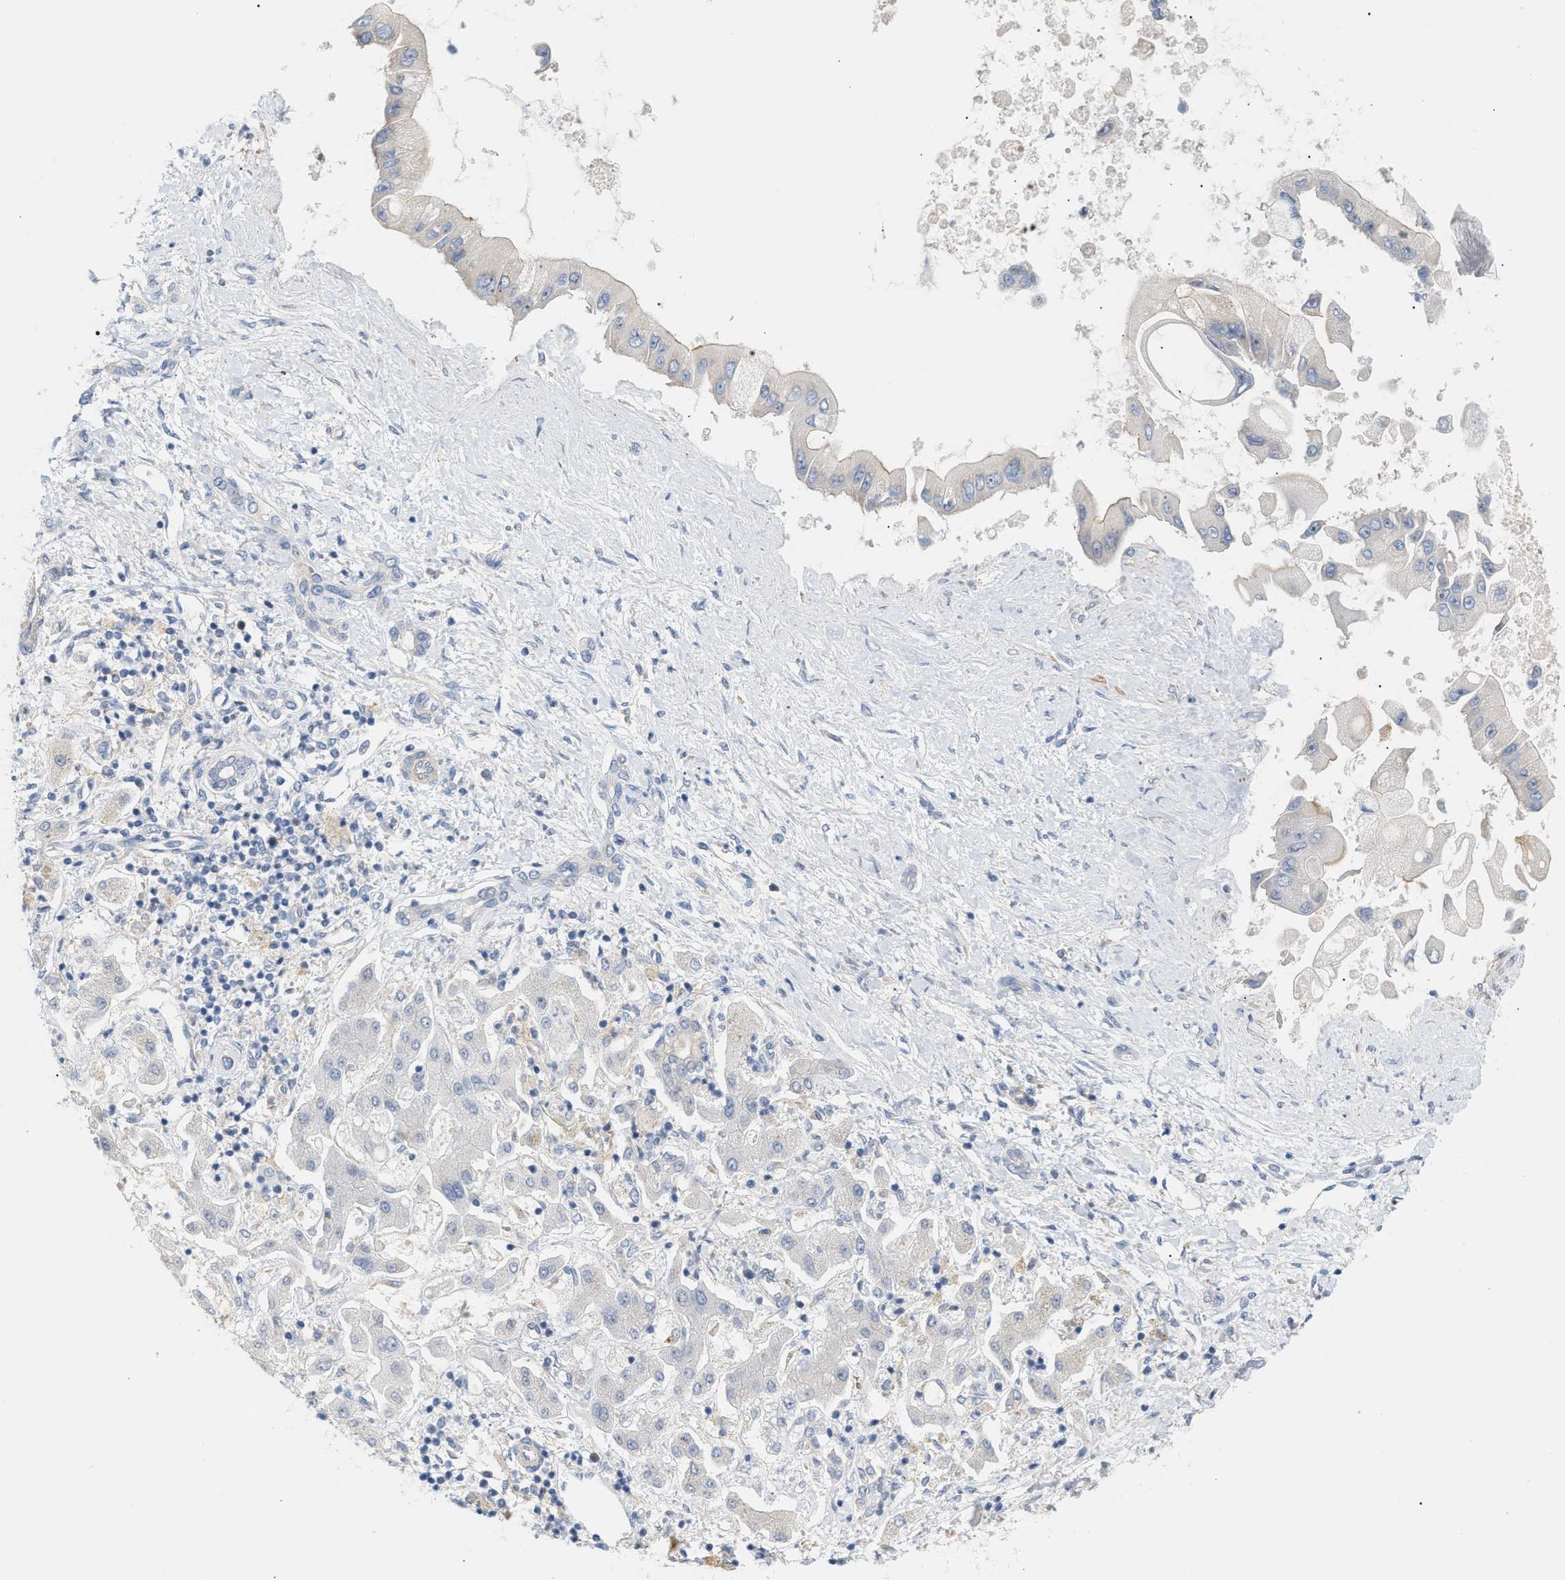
{"staining": {"intensity": "negative", "quantity": "none", "location": "none"}, "tissue": "liver cancer", "cell_type": "Tumor cells", "image_type": "cancer", "snomed": [{"axis": "morphology", "description": "Cholangiocarcinoma"}, {"axis": "topography", "description": "Liver"}], "caption": "The histopathology image shows no significant positivity in tumor cells of liver cancer (cholangiocarcinoma).", "gene": "LRCH1", "patient": {"sex": "male", "age": 50}}